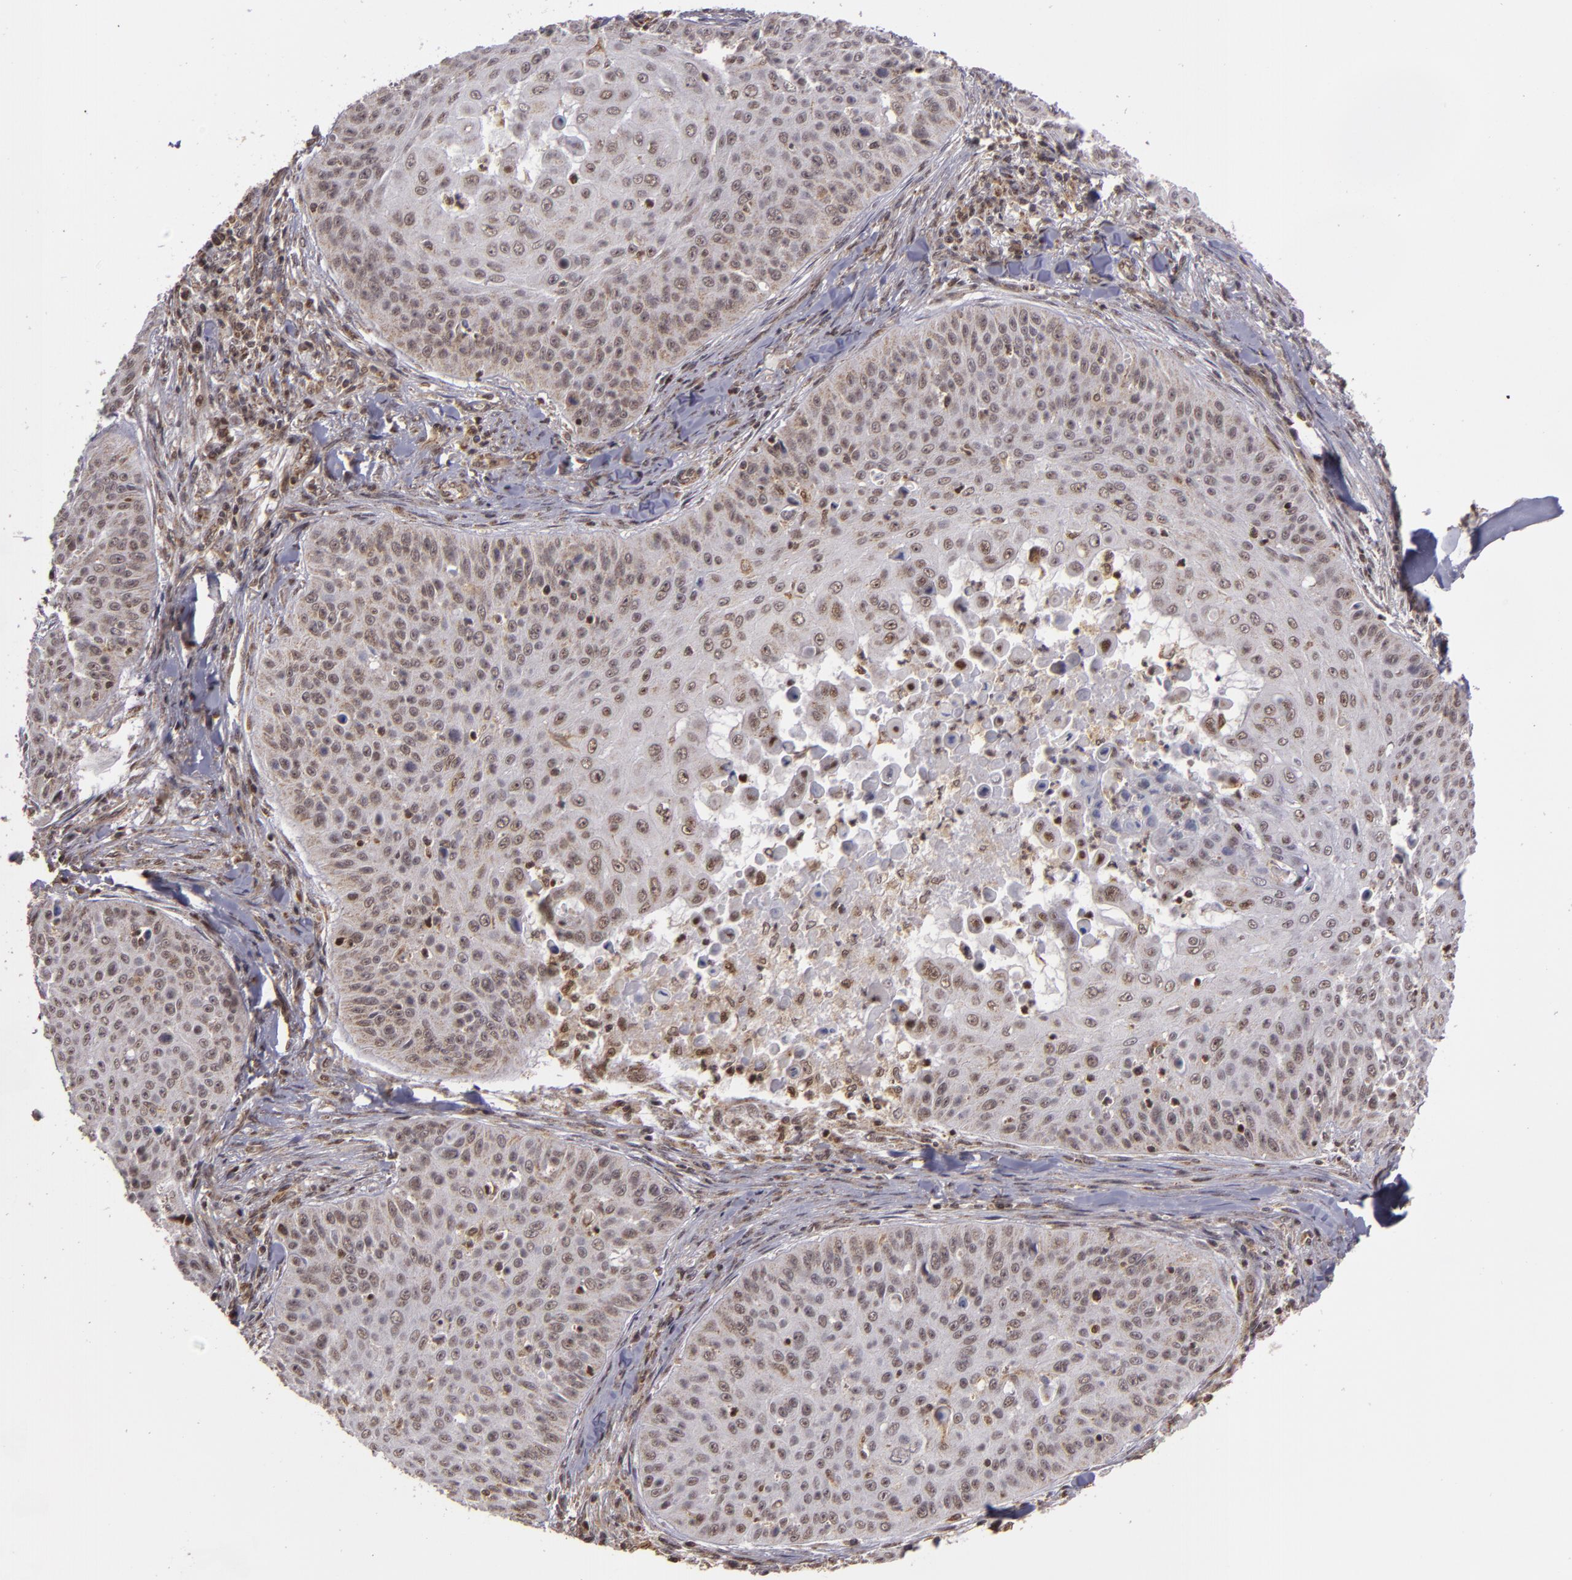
{"staining": {"intensity": "weak", "quantity": "25%-75%", "location": "nuclear"}, "tissue": "skin cancer", "cell_type": "Tumor cells", "image_type": "cancer", "snomed": [{"axis": "morphology", "description": "Squamous cell carcinoma, NOS"}, {"axis": "topography", "description": "Skin"}], "caption": "IHC image of human skin cancer (squamous cell carcinoma) stained for a protein (brown), which displays low levels of weak nuclear positivity in approximately 25%-75% of tumor cells.", "gene": "MXD1", "patient": {"sex": "male", "age": 82}}